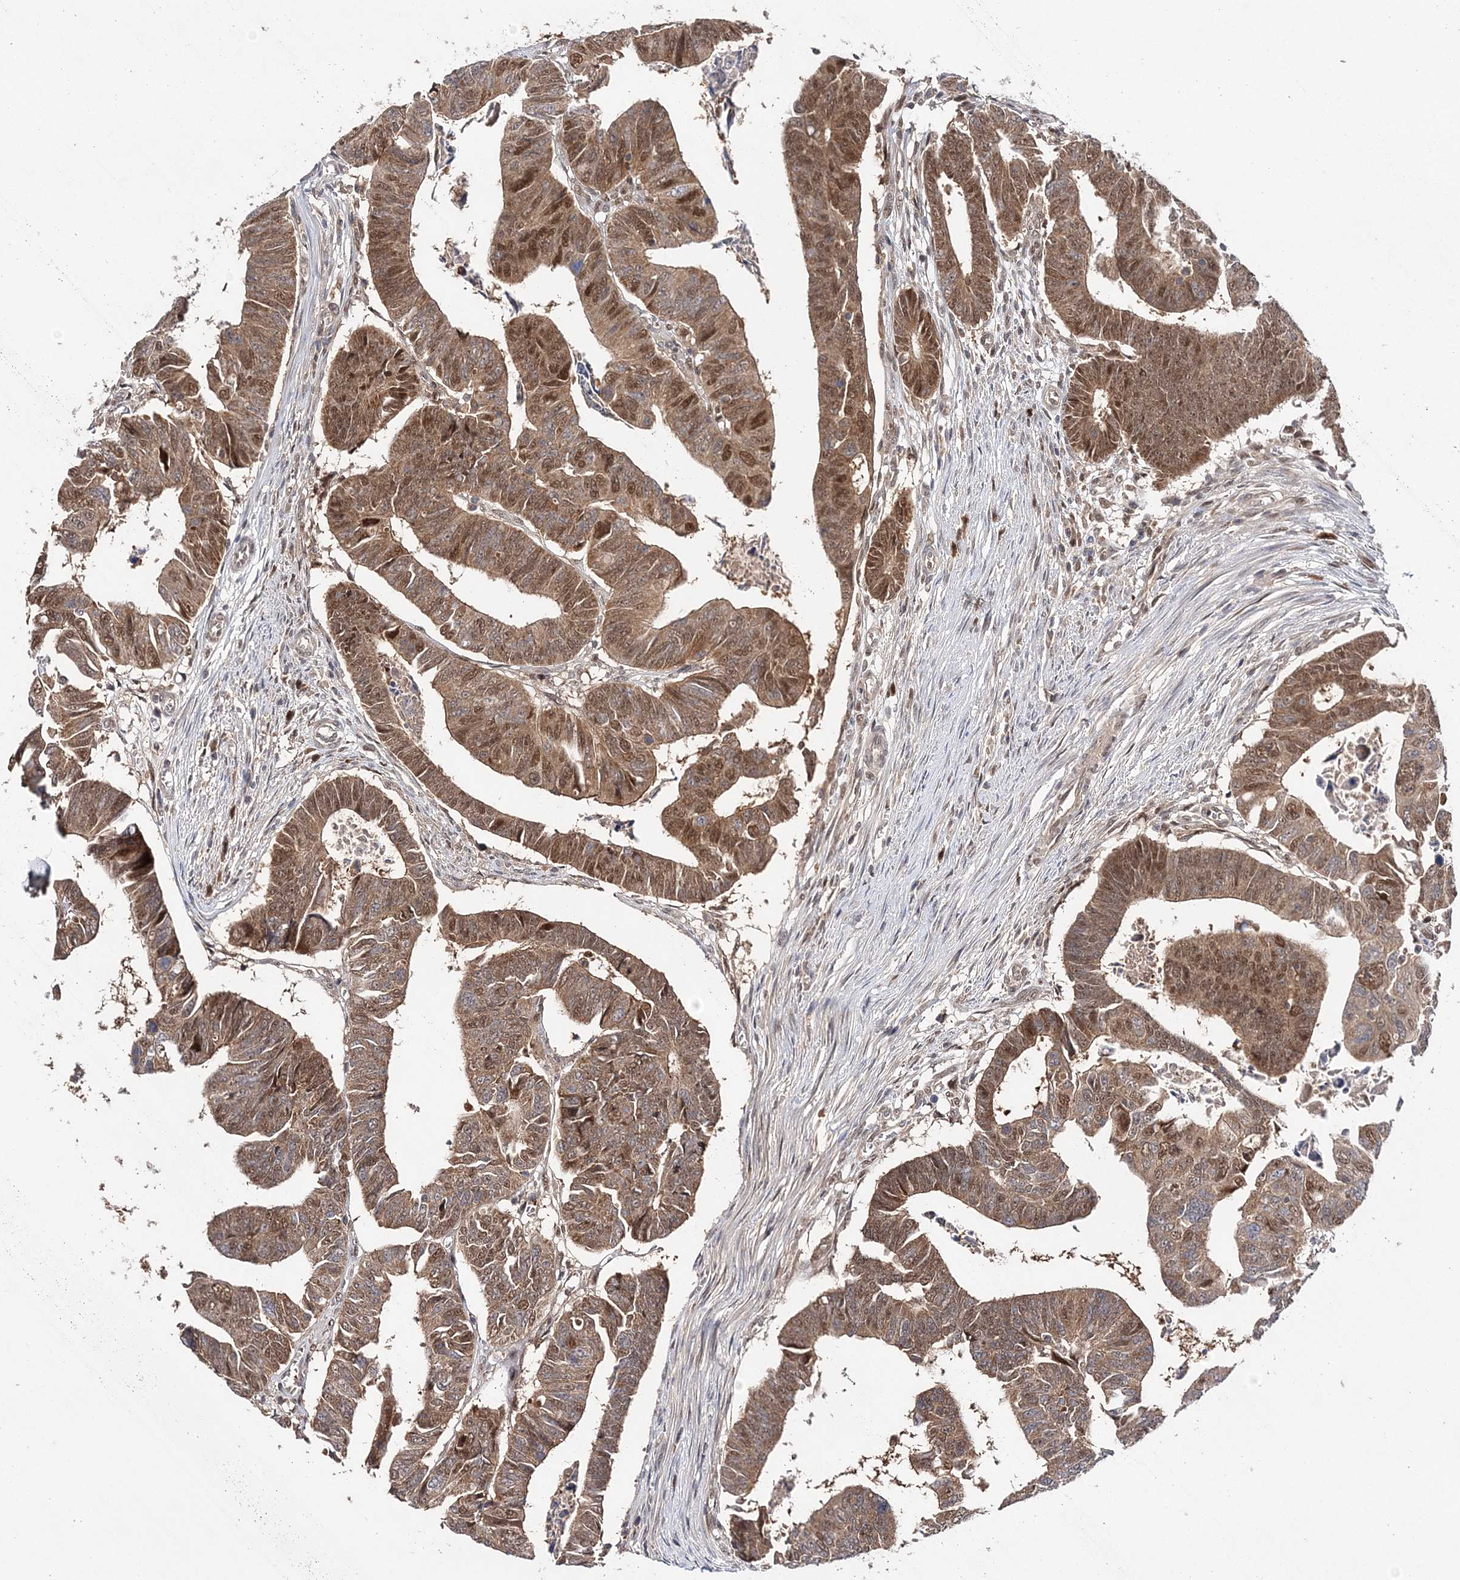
{"staining": {"intensity": "moderate", "quantity": ">75%", "location": "cytoplasmic/membranous,nuclear"}, "tissue": "colorectal cancer", "cell_type": "Tumor cells", "image_type": "cancer", "snomed": [{"axis": "morphology", "description": "Adenocarcinoma, NOS"}, {"axis": "topography", "description": "Rectum"}], "caption": "Tumor cells reveal medium levels of moderate cytoplasmic/membranous and nuclear positivity in about >75% of cells in human colorectal adenocarcinoma. (IHC, brightfield microscopy, high magnification).", "gene": "NIF3L1", "patient": {"sex": "female", "age": 65}}